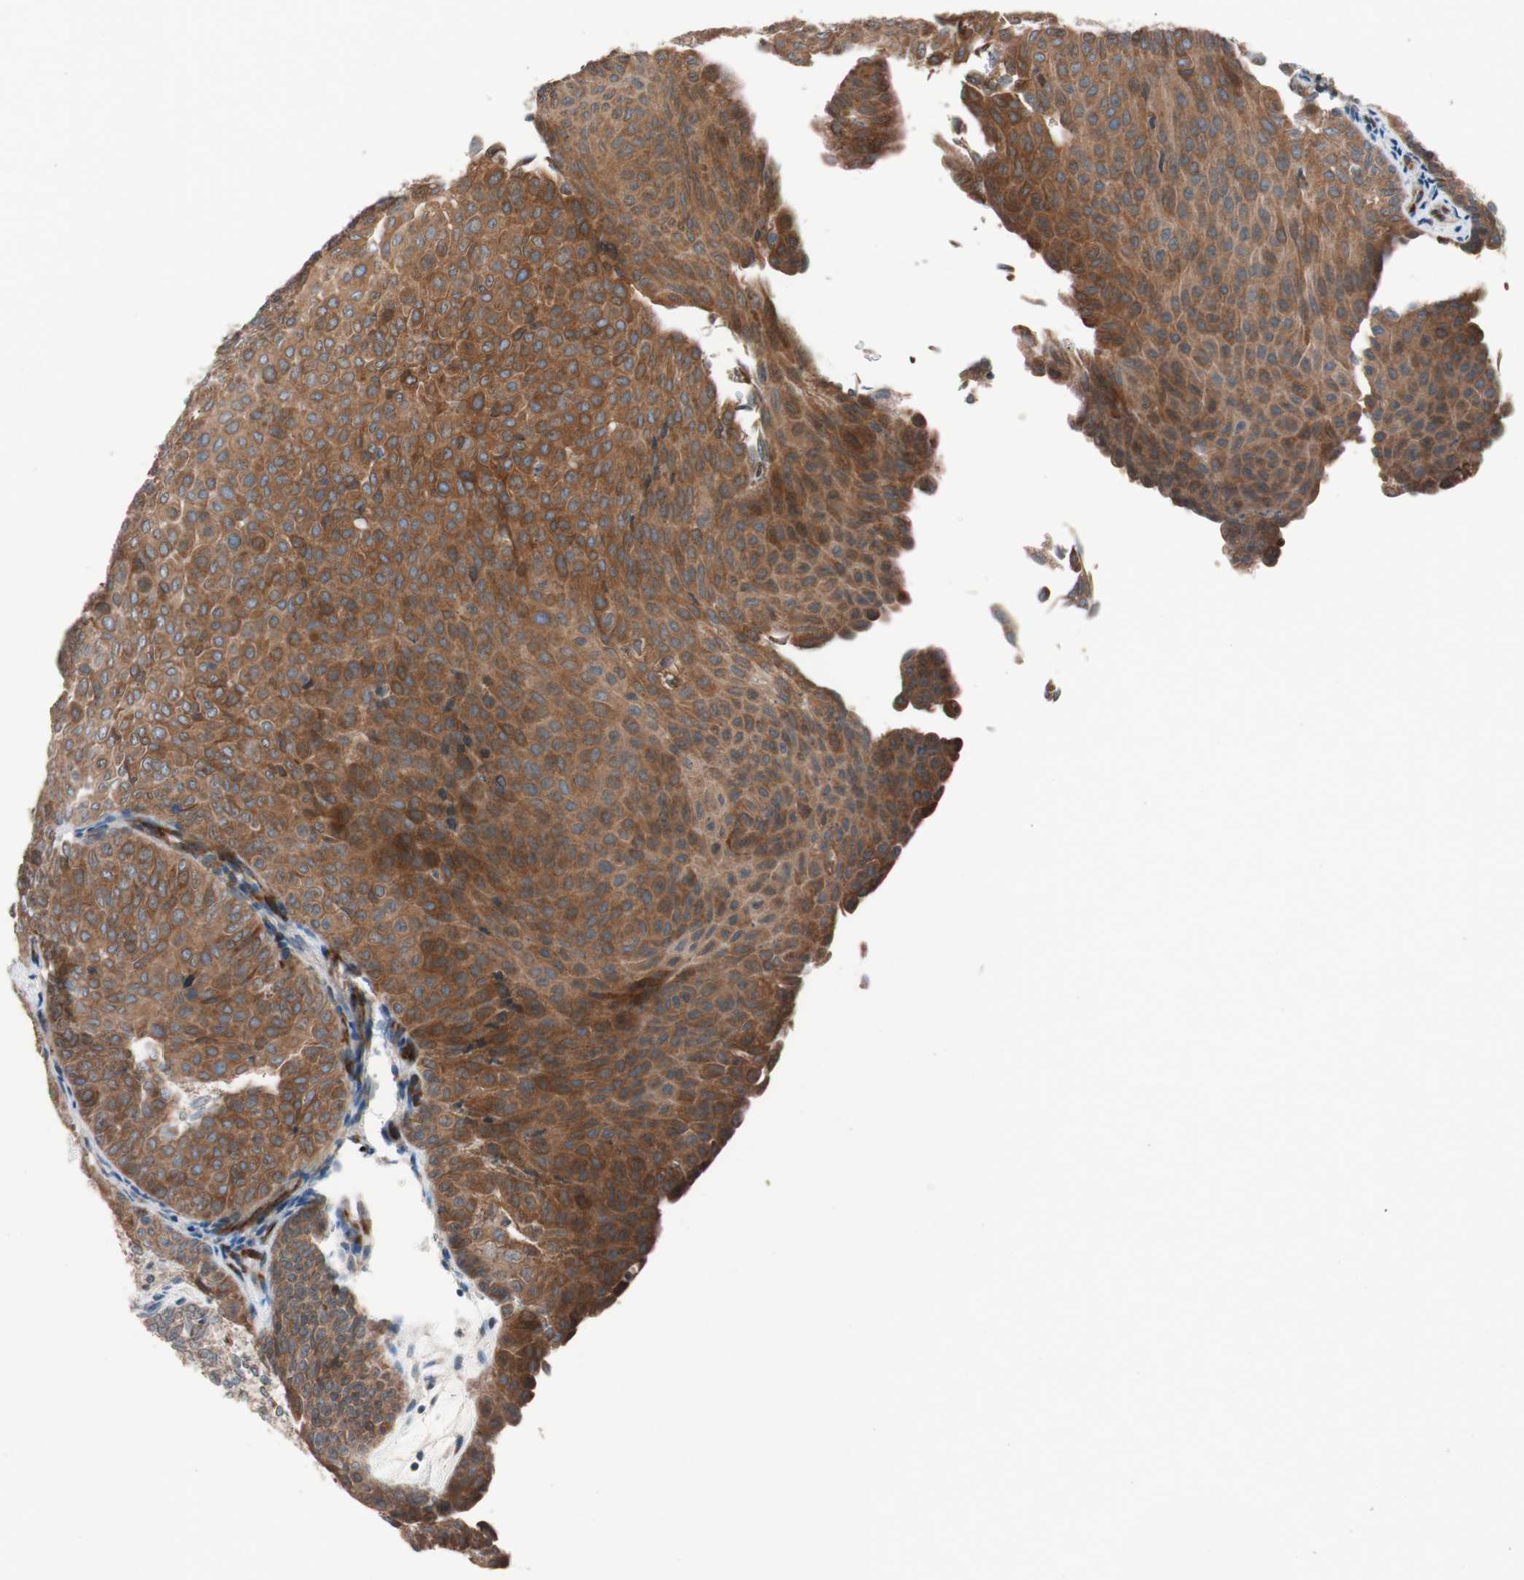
{"staining": {"intensity": "strong", "quantity": ">75%", "location": "cytoplasmic/membranous"}, "tissue": "urothelial cancer", "cell_type": "Tumor cells", "image_type": "cancer", "snomed": [{"axis": "morphology", "description": "Urothelial carcinoma, Low grade"}, {"axis": "topography", "description": "Urinary bladder"}], "caption": "The micrograph displays immunohistochemical staining of urothelial cancer. There is strong cytoplasmic/membranous positivity is seen in about >75% of tumor cells.", "gene": "FAAH", "patient": {"sex": "male", "age": 78}}